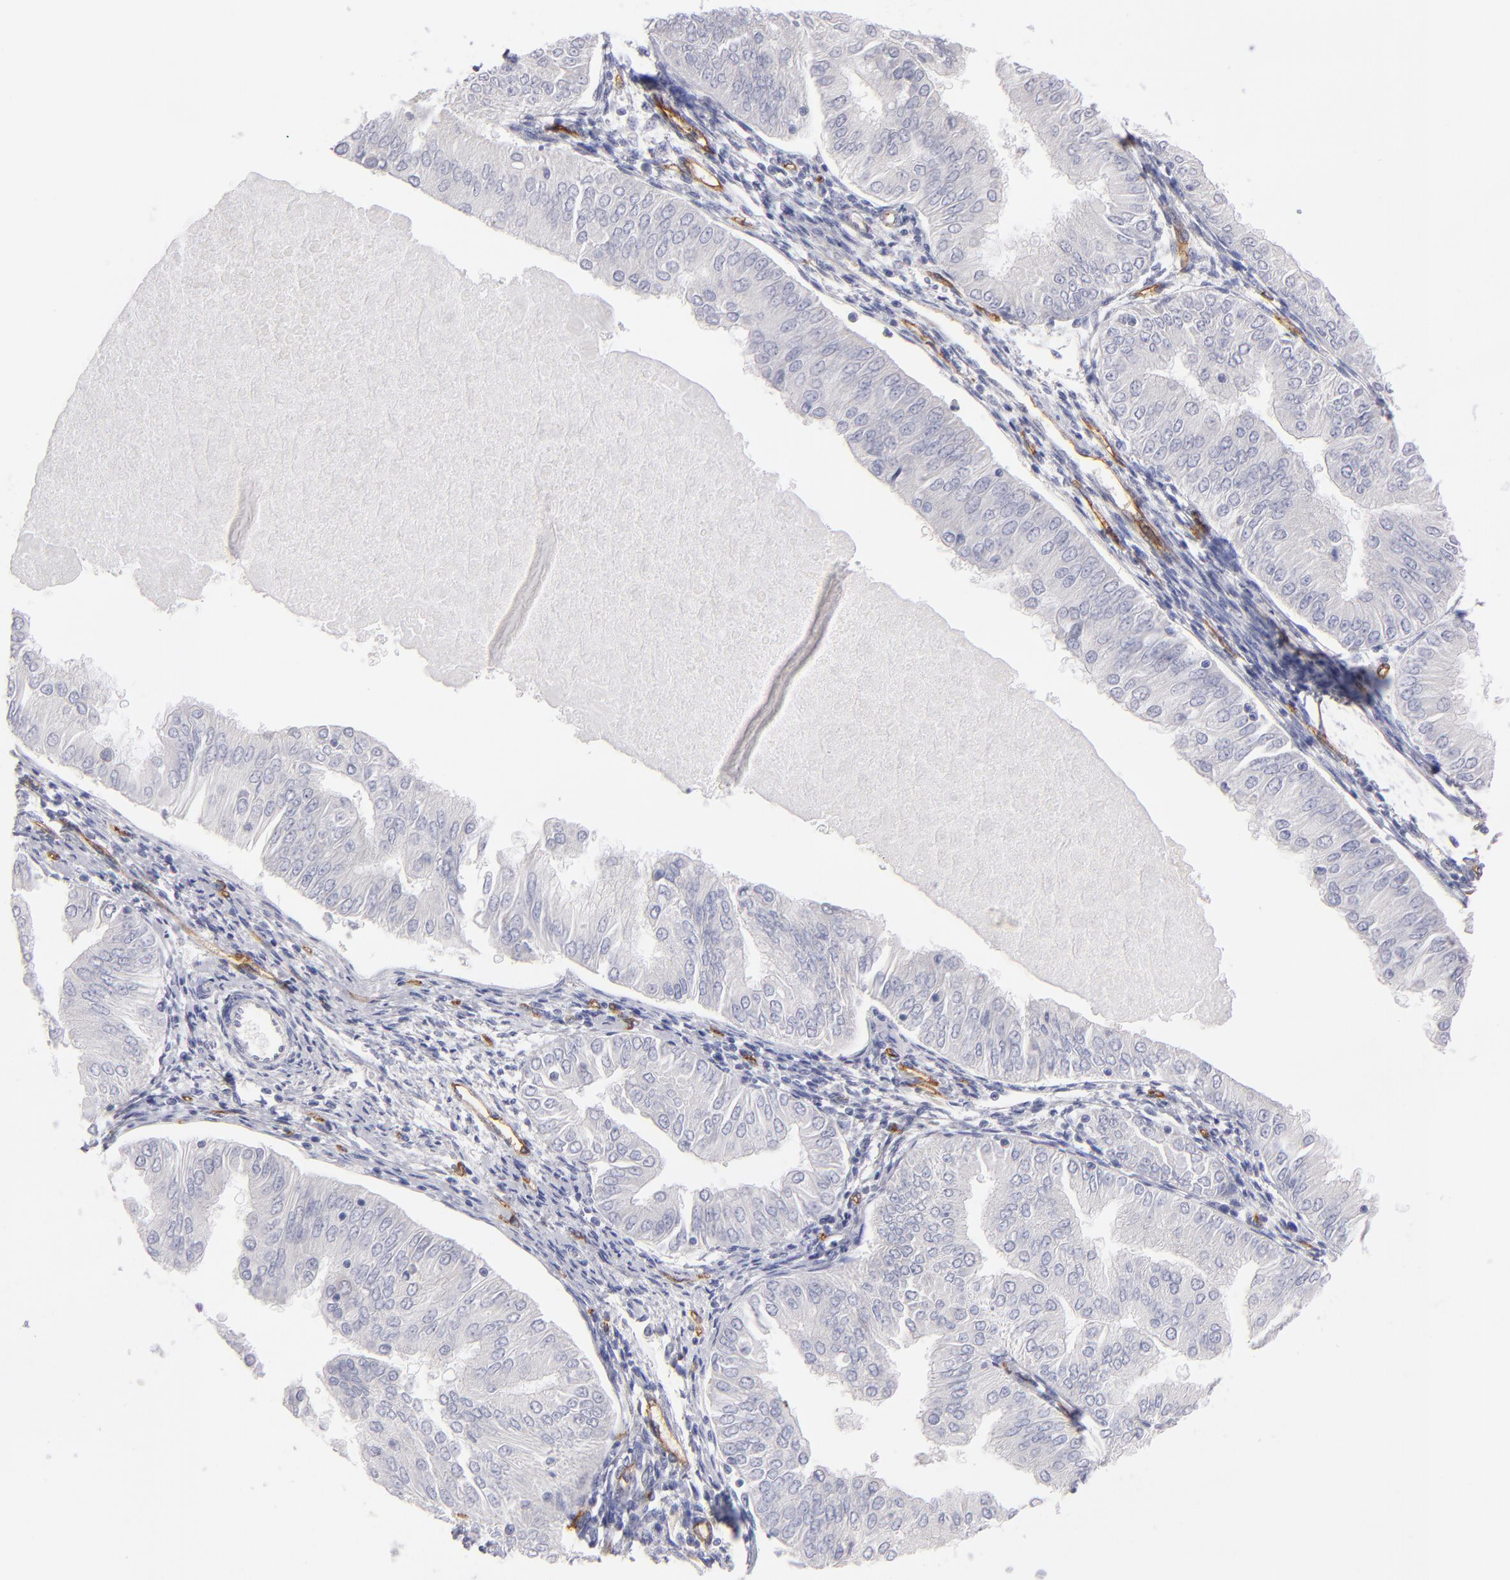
{"staining": {"intensity": "negative", "quantity": "none", "location": "none"}, "tissue": "endometrial cancer", "cell_type": "Tumor cells", "image_type": "cancer", "snomed": [{"axis": "morphology", "description": "Adenocarcinoma, NOS"}, {"axis": "topography", "description": "Endometrium"}], "caption": "IHC of human endometrial adenocarcinoma reveals no positivity in tumor cells.", "gene": "PLVAP", "patient": {"sex": "female", "age": 53}}